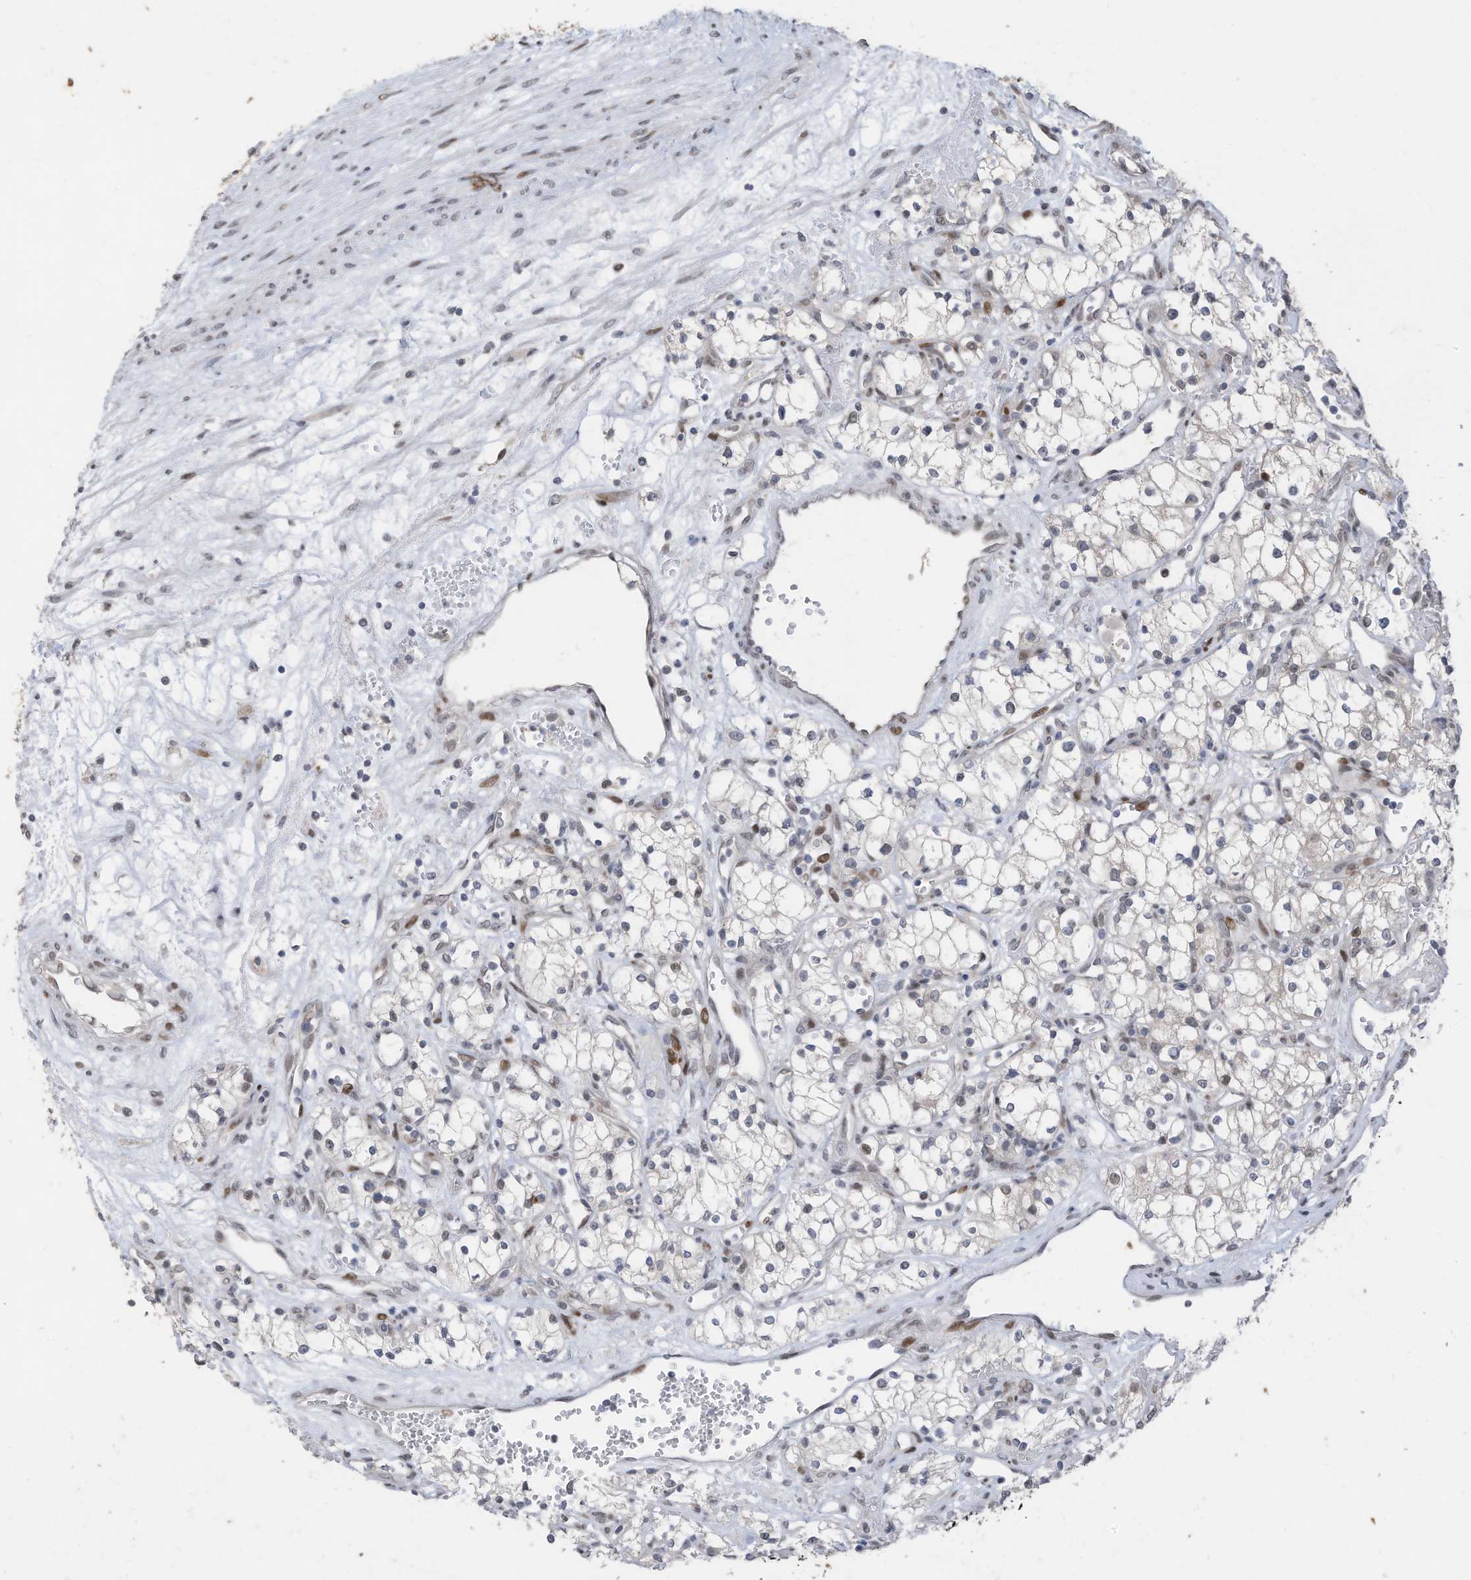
{"staining": {"intensity": "negative", "quantity": "none", "location": "none"}, "tissue": "renal cancer", "cell_type": "Tumor cells", "image_type": "cancer", "snomed": [{"axis": "morphology", "description": "Adenocarcinoma, NOS"}, {"axis": "topography", "description": "Kidney"}], "caption": "Tumor cells are negative for brown protein staining in renal cancer (adenocarcinoma). (Stains: DAB (3,3'-diaminobenzidine) immunohistochemistry with hematoxylin counter stain, Microscopy: brightfield microscopy at high magnification).", "gene": "RABL3", "patient": {"sex": "male", "age": 59}}